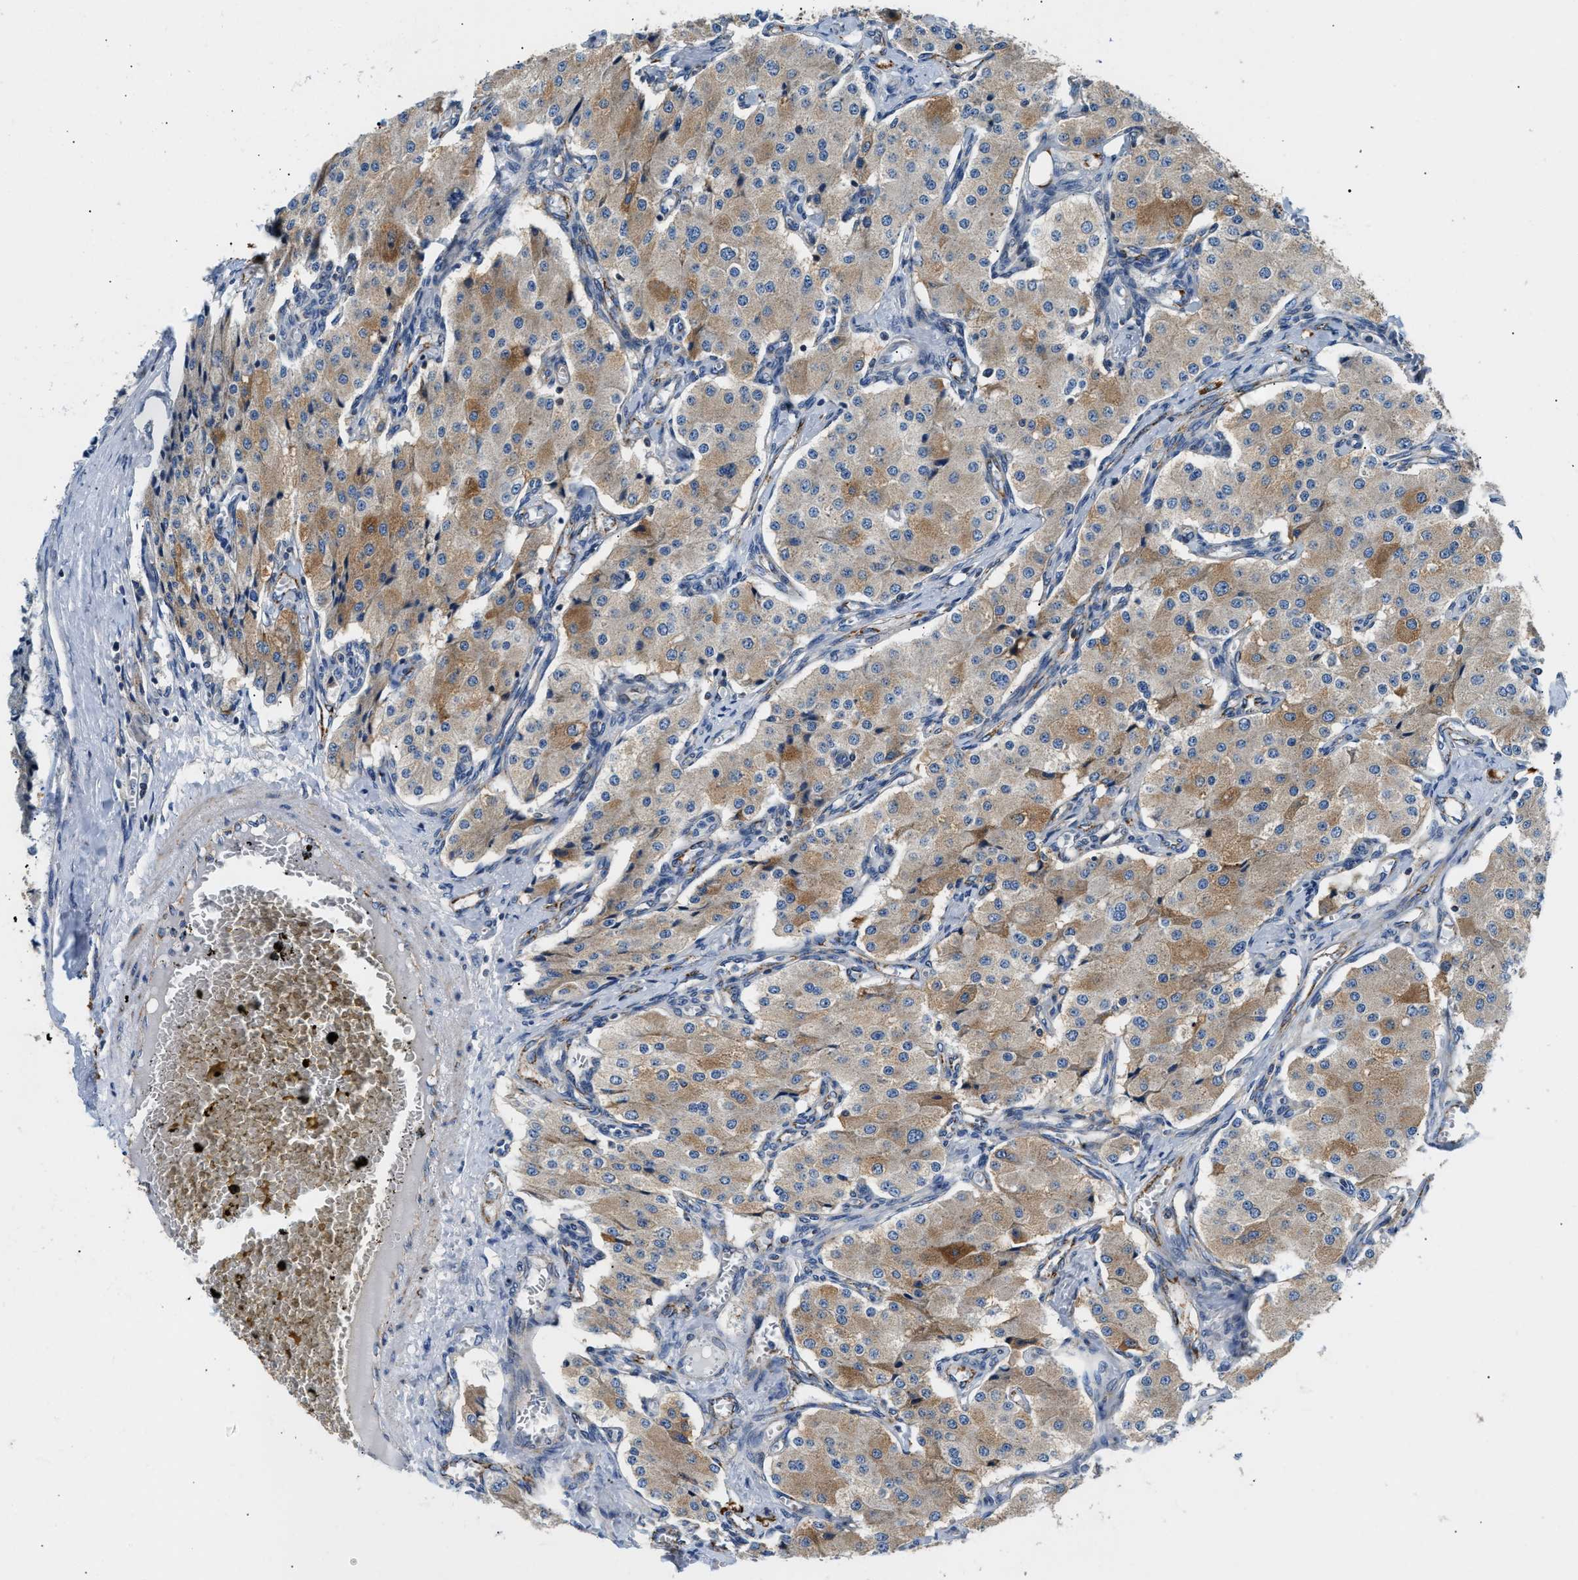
{"staining": {"intensity": "moderate", "quantity": "<25%", "location": "cytoplasmic/membranous"}, "tissue": "carcinoid", "cell_type": "Tumor cells", "image_type": "cancer", "snomed": [{"axis": "morphology", "description": "Carcinoid, malignant, NOS"}, {"axis": "topography", "description": "Colon"}], "caption": "Immunohistochemical staining of human carcinoid exhibits low levels of moderate cytoplasmic/membranous protein positivity in approximately <25% of tumor cells.", "gene": "CCM2", "patient": {"sex": "female", "age": 52}}